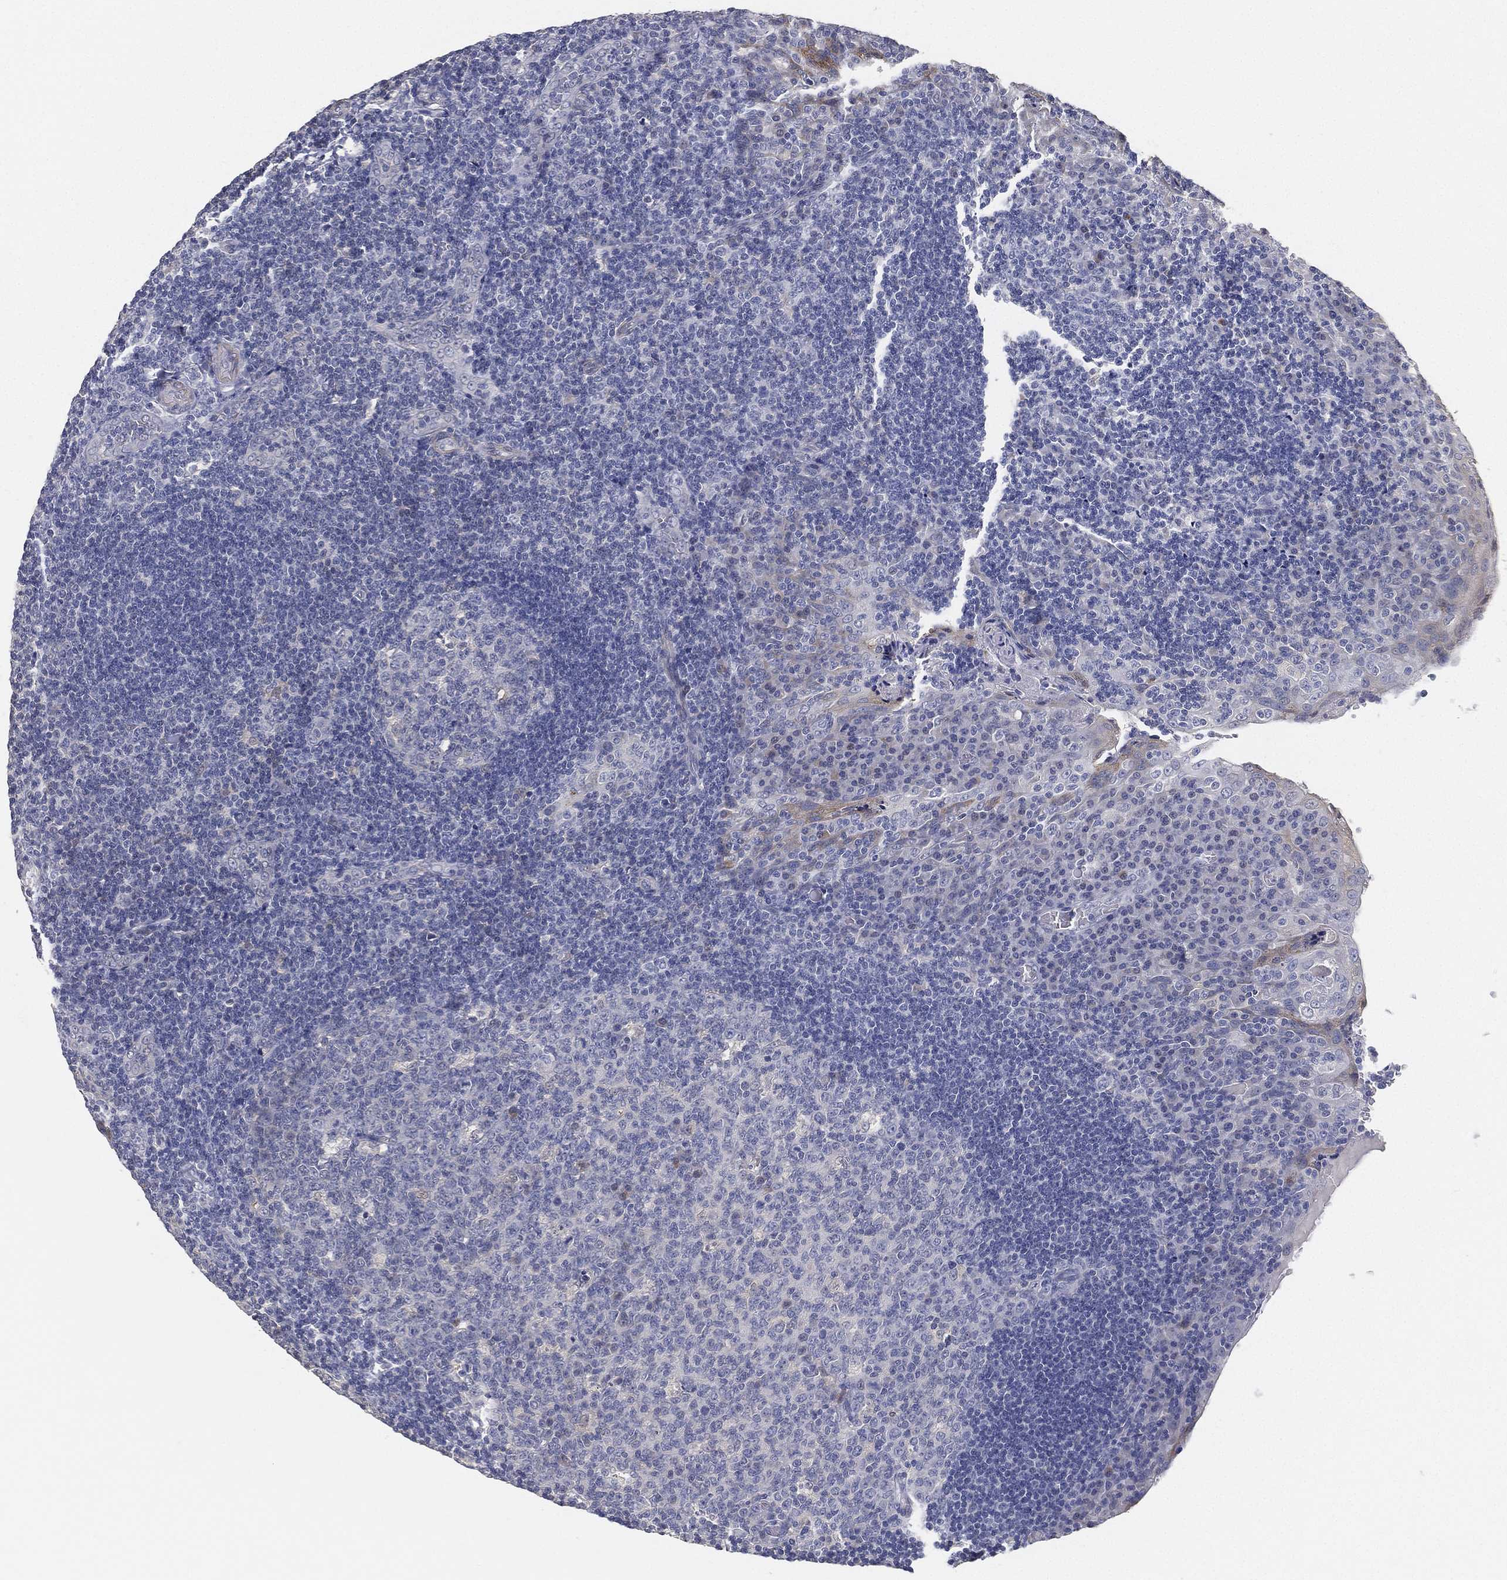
{"staining": {"intensity": "negative", "quantity": "none", "location": "none"}, "tissue": "tonsil", "cell_type": "Germinal center cells", "image_type": "normal", "snomed": [{"axis": "morphology", "description": "Normal tissue, NOS"}, {"axis": "topography", "description": "Tonsil"}], "caption": "Germinal center cells show no significant staining in unremarkable tonsil. (Stains: DAB (3,3'-diaminobenzidine) immunohistochemistry with hematoxylin counter stain, Microscopy: brightfield microscopy at high magnification).", "gene": "GPR61", "patient": {"sex": "male", "age": 17}}